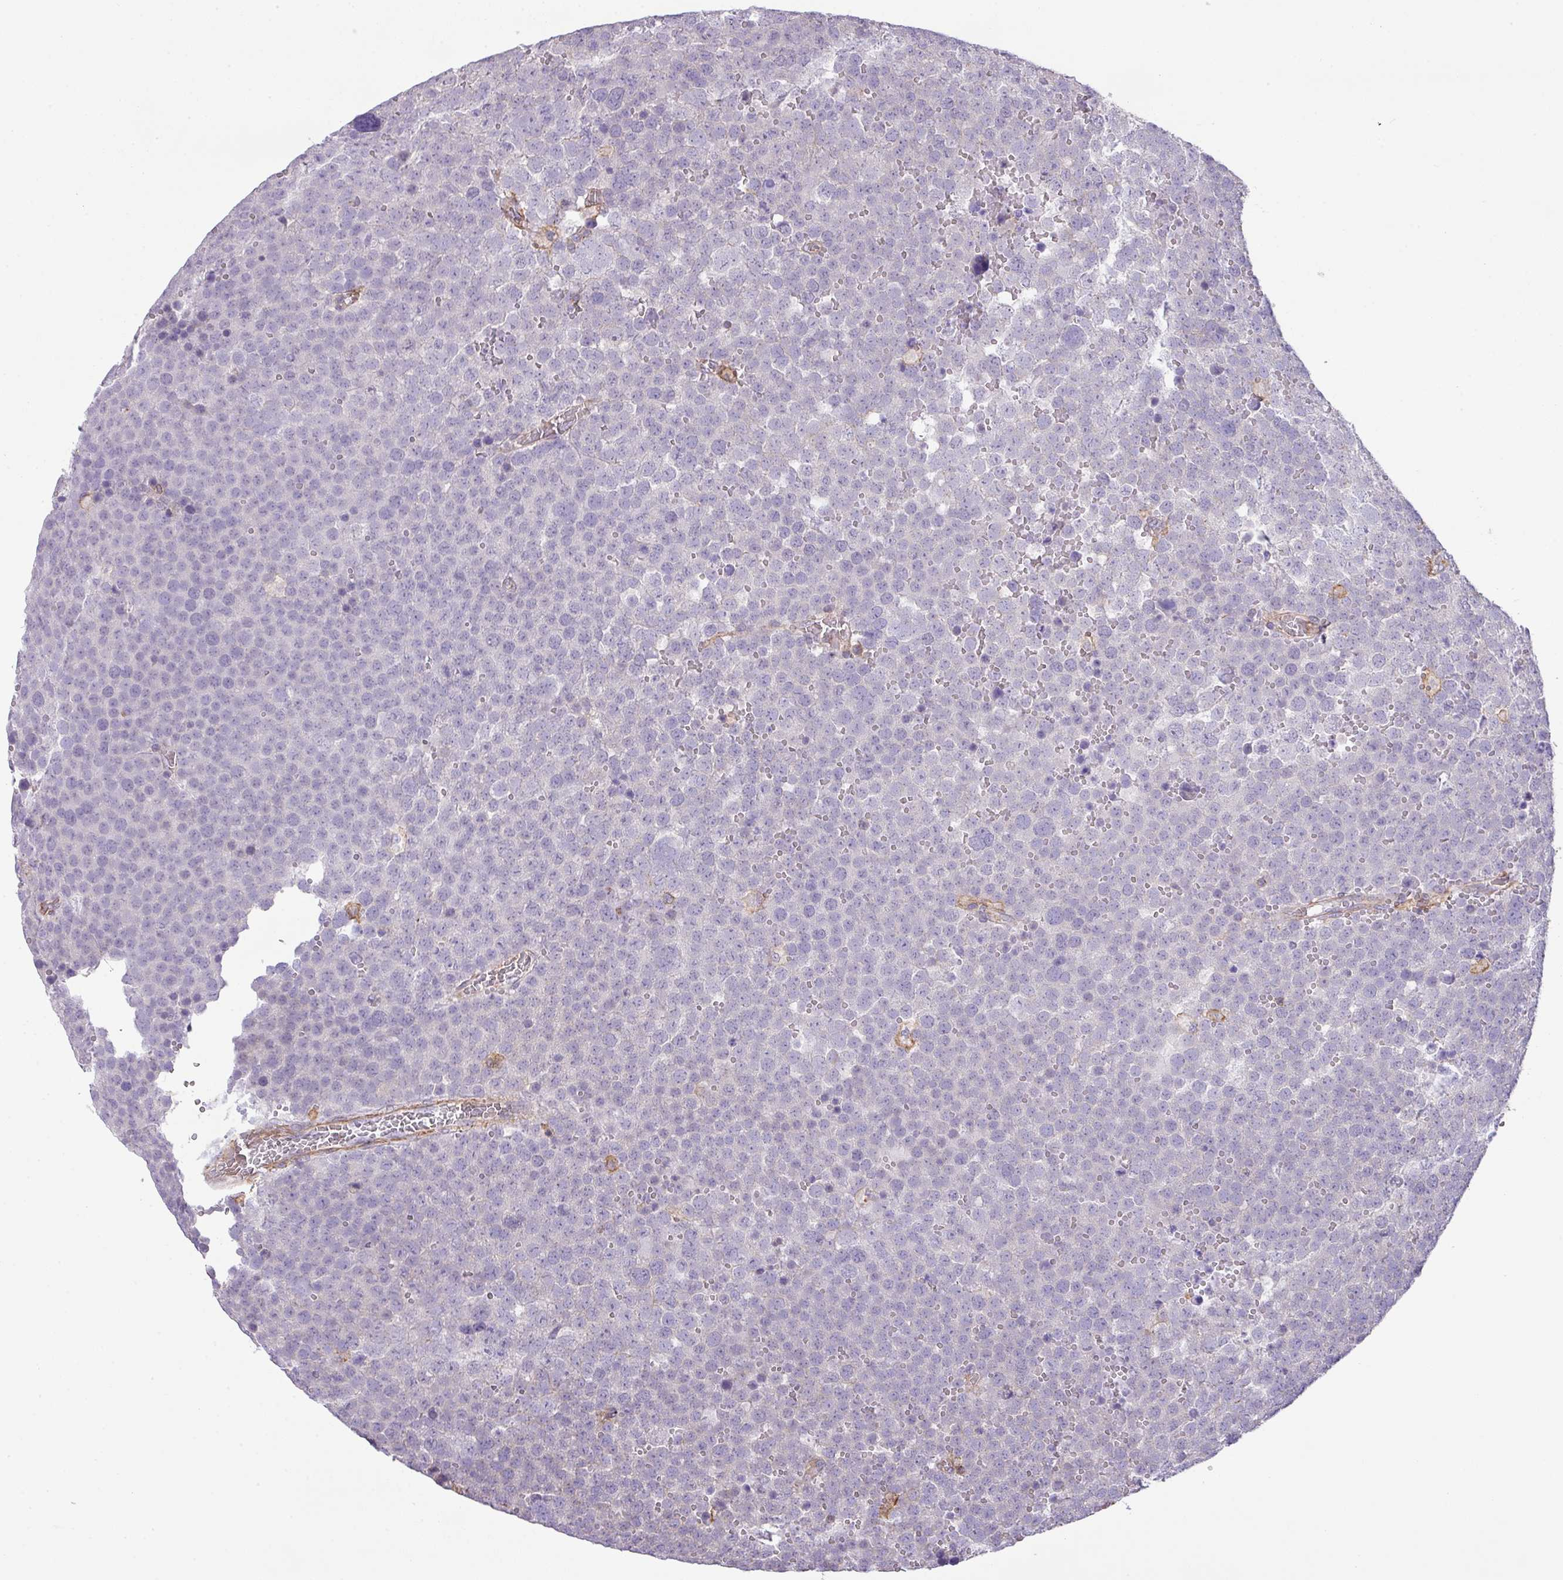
{"staining": {"intensity": "negative", "quantity": "none", "location": "none"}, "tissue": "testis cancer", "cell_type": "Tumor cells", "image_type": "cancer", "snomed": [{"axis": "morphology", "description": "Seminoma, NOS"}, {"axis": "topography", "description": "Testis"}], "caption": "A micrograph of testis seminoma stained for a protein shows no brown staining in tumor cells.", "gene": "LRRC41", "patient": {"sex": "male", "age": 71}}